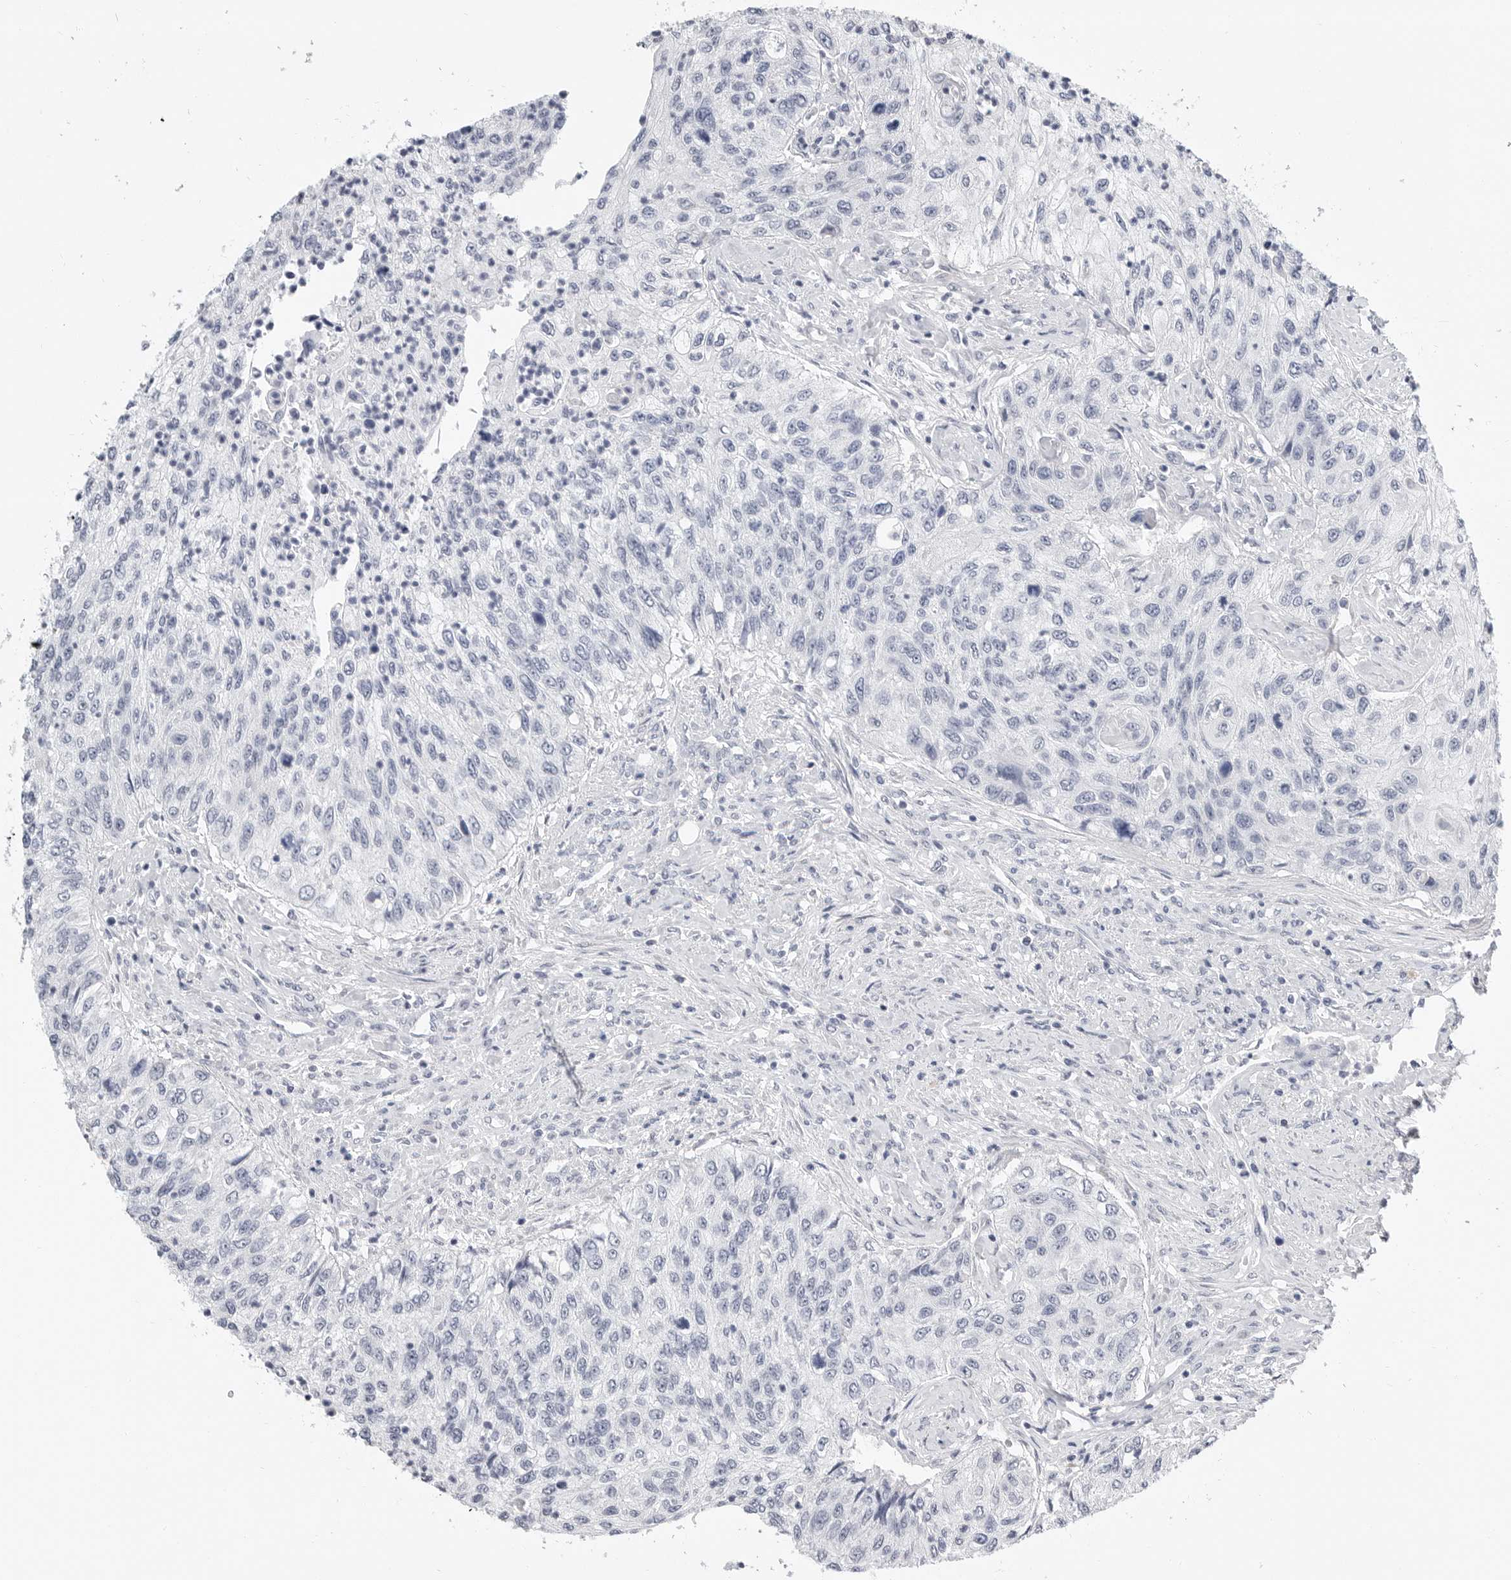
{"staining": {"intensity": "negative", "quantity": "none", "location": "none"}, "tissue": "urothelial cancer", "cell_type": "Tumor cells", "image_type": "cancer", "snomed": [{"axis": "morphology", "description": "Urothelial carcinoma, High grade"}, {"axis": "topography", "description": "Urinary bladder"}], "caption": "Human high-grade urothelial carcinoma stained for a protein using immunohistochemistry demonstrates no expression in tumor cells.", "gene": "PLN", "patient": {"sex": "female", "age": 60}}